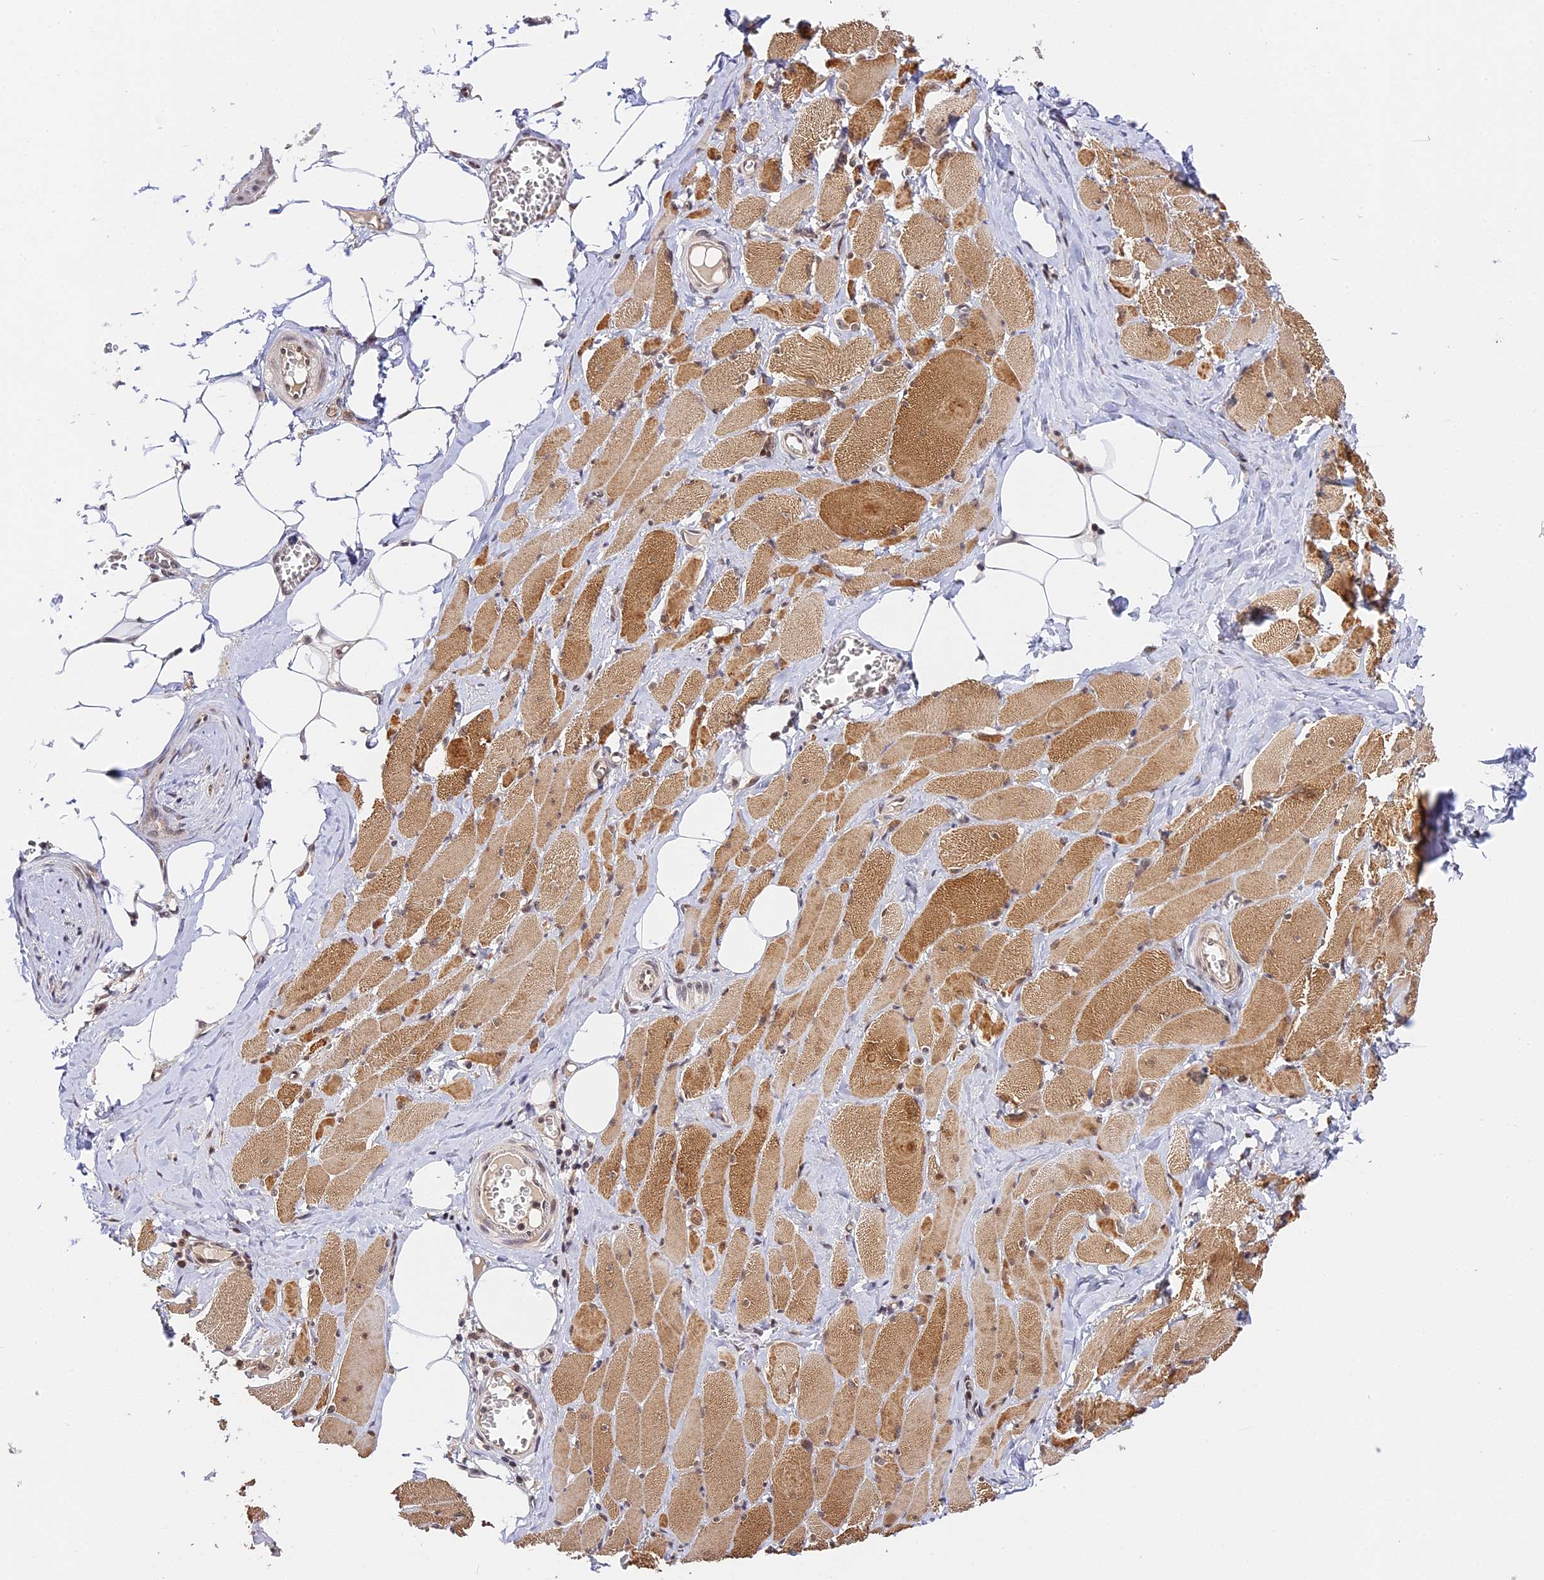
{"staining": {"intensity": "moderate", "quantity": ">75%", "location": "cytoplasmic/membranous,nuclear"}, "tissue": "skeletal muscle", "cell_type": "Myocytes", "image_type": "normal", "snomed": [{"axis": "morphology", "description": "Normal tissue, NOS"}, {"axis": "morphology", "description": "Basal cell carcinoma"}, {"axis": "topography", "description": "Skeletal muscle"}], "caption": "DAB immunohistochemical staining of benign skeletal muscle displays moderate cytoplasmic/membranous,nuclear protein staining in about >75% of myocytes.", "gene": "IMPACT", "patient": {"sex": "female", "age": 64}}